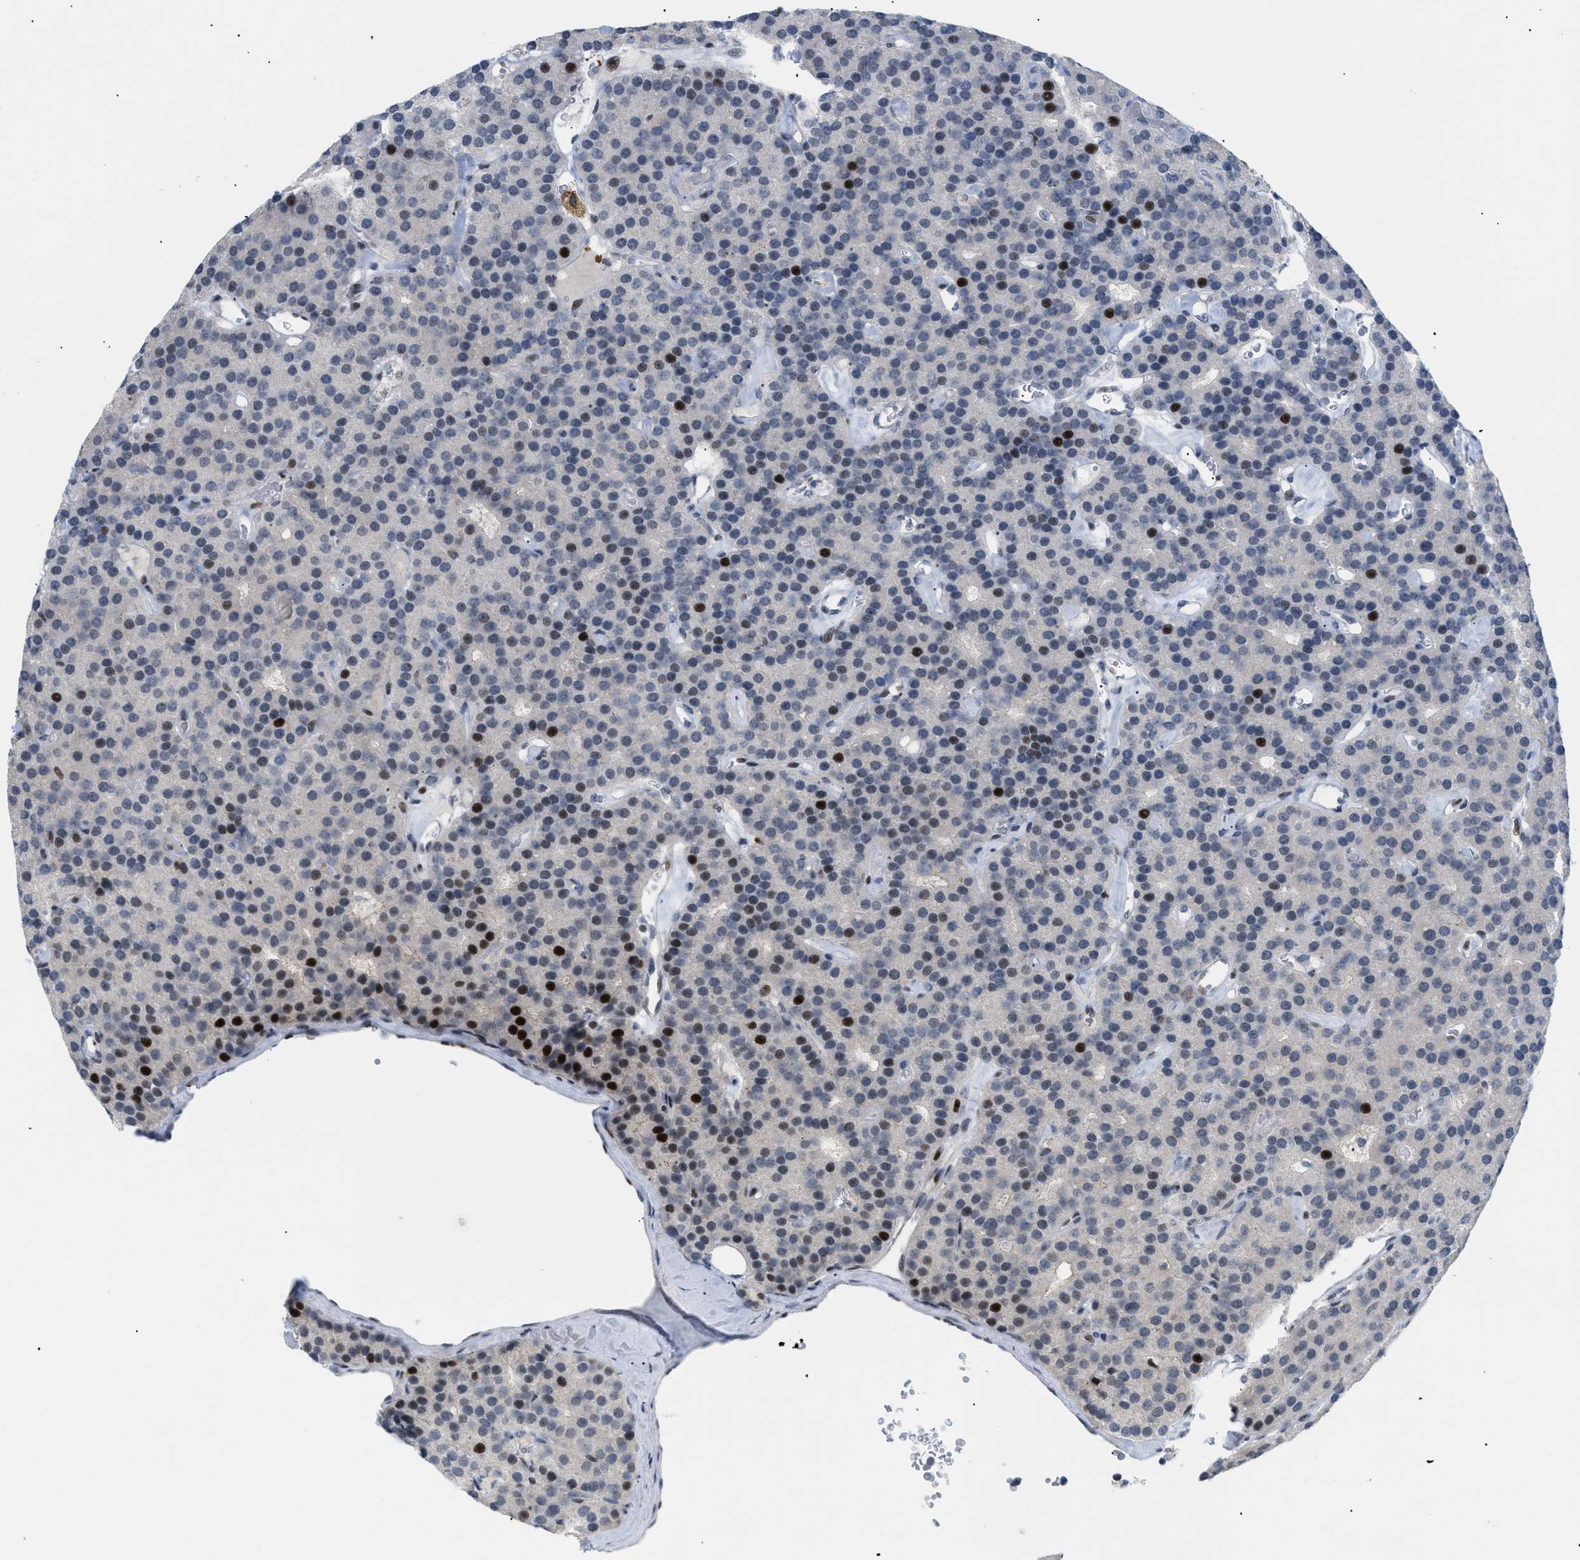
{"staining": {"intensity": "strong", "quantity": "25%-75%", "location": "nuclear"}, "tissue": "parathyroid gland", "cell_type": "Glandular cells", "image_type": "normal", "snomed": [{"axis": "morphology", "description": "Normal tissue, NOS"}, {"axis": "morphology", "description": "Adenoma, NOS"}, {"axis": "topography", "description": "Parathyroid gland"}], "caption": "This image shows immunohistochemistry staining of unremarkable human parathyroid gland, with high strong nuclear expression in approximately 25%-75% of glandular cells.", "gene": "MED1", "patient": {"sex": "female", "age": 86}}